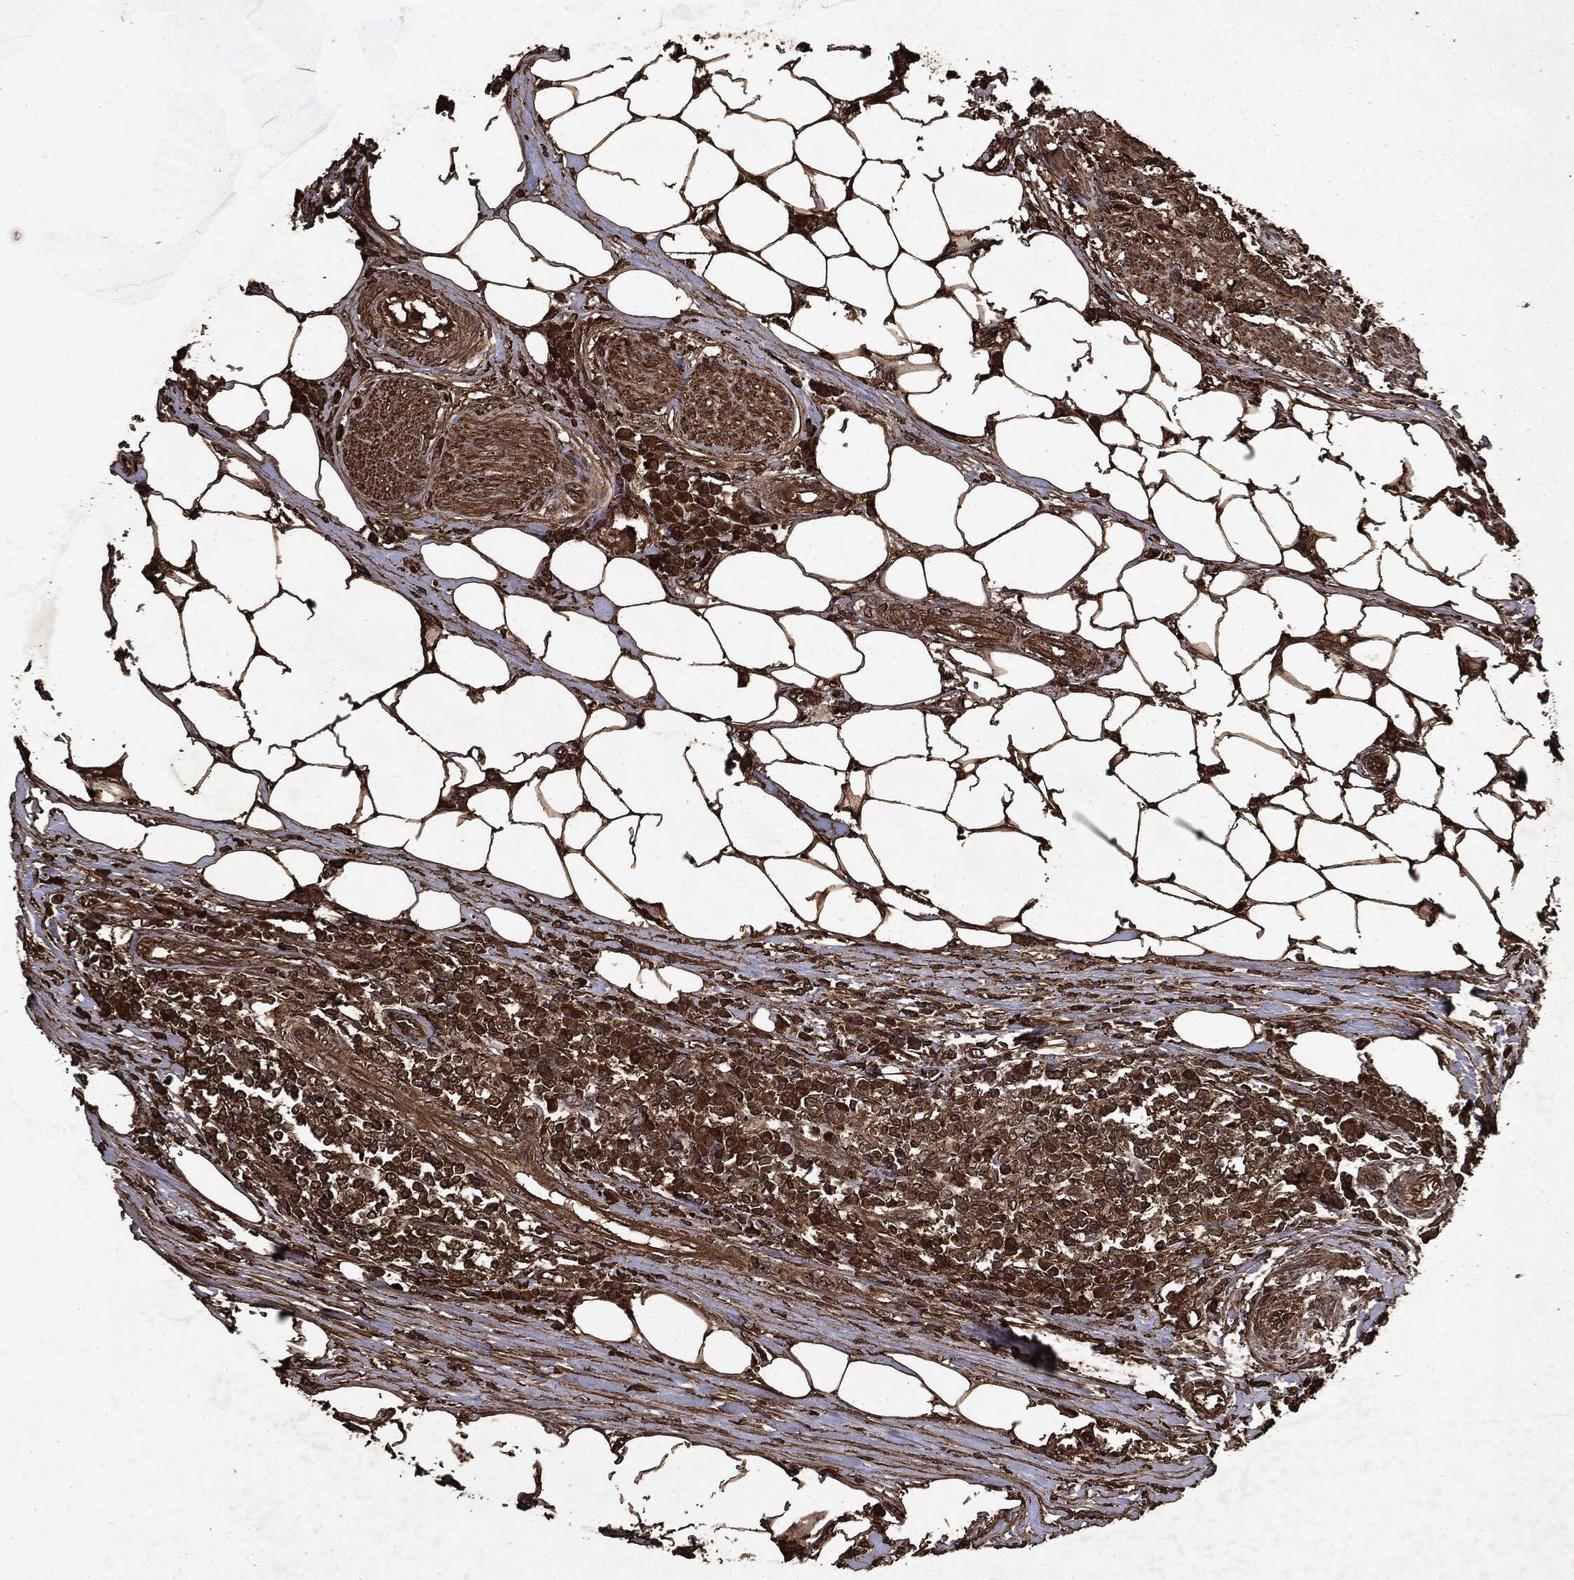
{"staining": {"intensity": "strong", "quantity": ">75%", "location": "cytoplasmic/membranous"}, "tissue": "colorectal cancer", "cell_type": "Tumor cells", "image_type": "cancer", "snomed": [{"axis": "morphology", "description": "Adenocarcinoma, NOS"}, {"axis": "topography", "description": "Colon"}], "caption": "This is a micrograph of immunohistochemistry staining of colorectal cancer (adenocarcinoma), which shows strong expression in the cytoplasmic/membranous of tumor cells.", "gene": "ARAF", "patient": {"sex": "male", "age": 71}}